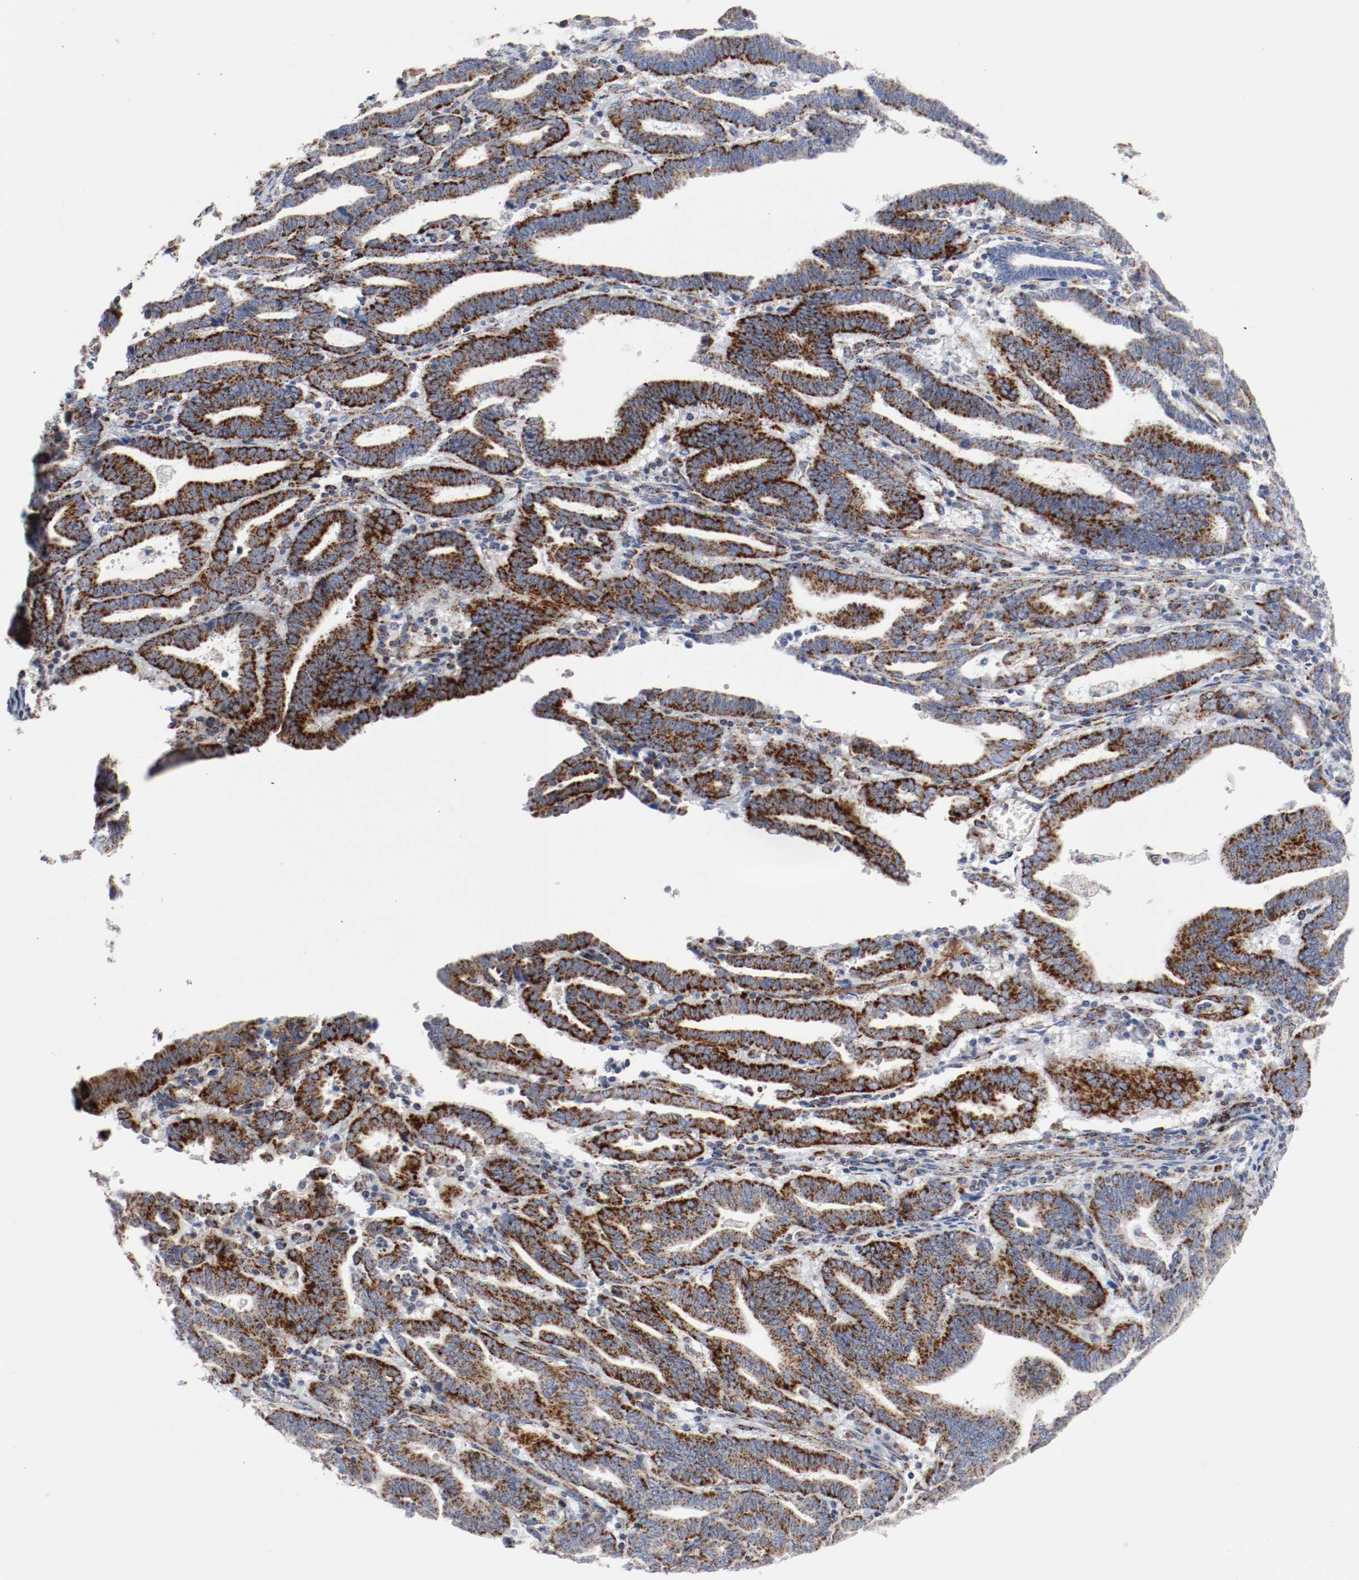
{"staining": {"intensity": "strong", "quantity": ">75%", "location": "cytoplasmic/membranous"}, "tissue": "endometrial cancer", "cell_type": "Tumor cells", "image_type": "cancer", "snomed": [{"axis": "morphology", "description": "Adenocarcinoma, NOS"}, {"axis": "topography", "description": "Uterus"}], "caption": "A micrograph showing strong cytoplasmic/membranous positivity in about >75% of tumor cells in endometrial adenocarcinoma, as visualized by brown immunohistochemical staining.", "gene": "TUBD1", "patient": {"sex": "female", "age": 83}}